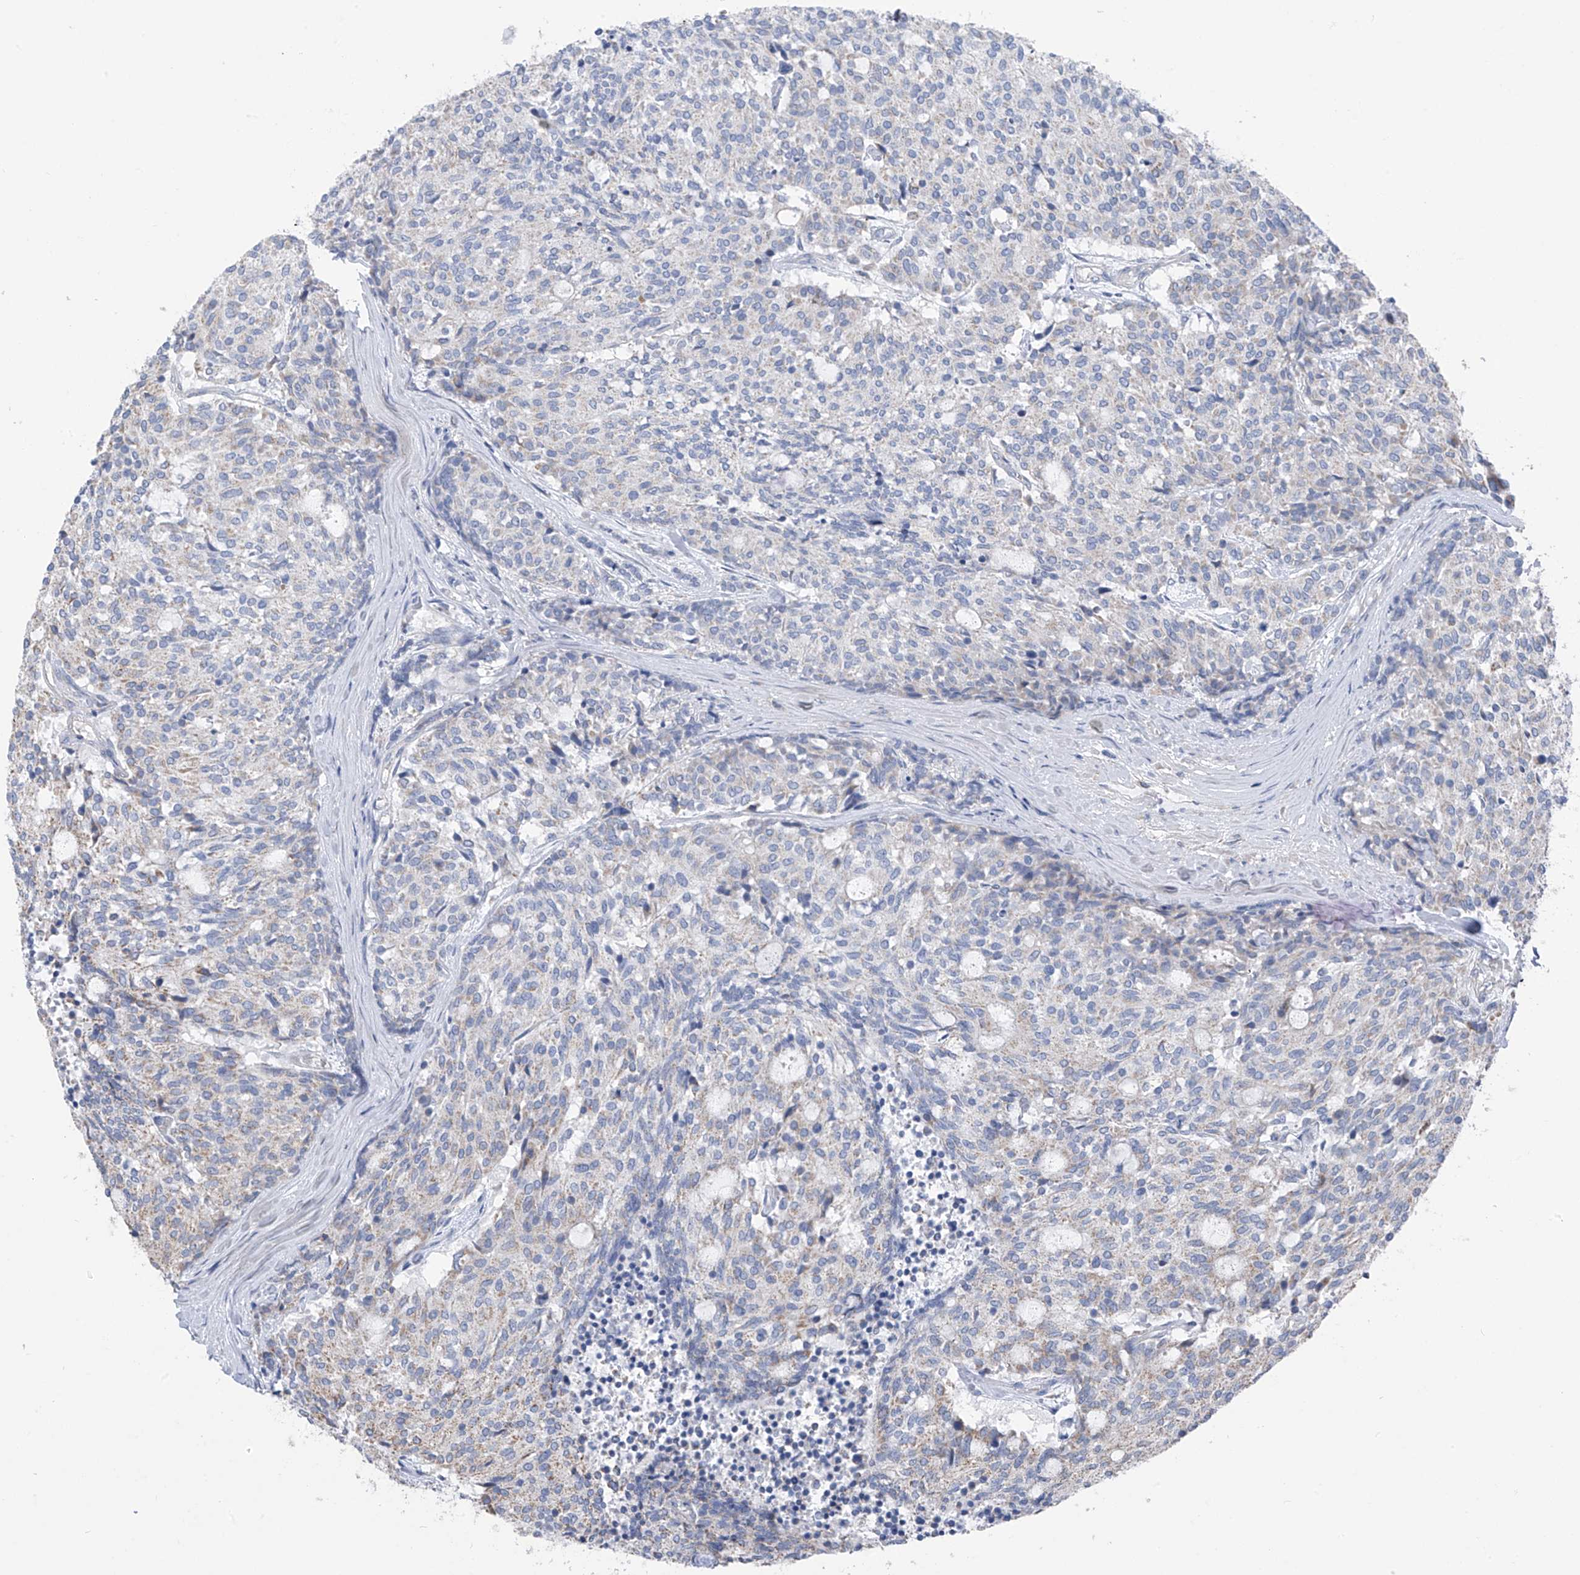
{"staining": {"intensity": "weak", "quantity": "<25%", "location": "cytoplasmic/membranous"}, "tissue": "carcinoid", "cell_type": "Tumor cells", "image_type": "cancer", "snomed": [{"axis": "morphology", "description": "Carcinoid, malignant, NOS"}, {"axis": "topography", "description": "Pancreas"}], "caption": "Image shows no protein positivity in tumor cells of malignant carcinoid tissue.", "gene": "SYN3", "patient": {"sex": "female", "age": 54}}